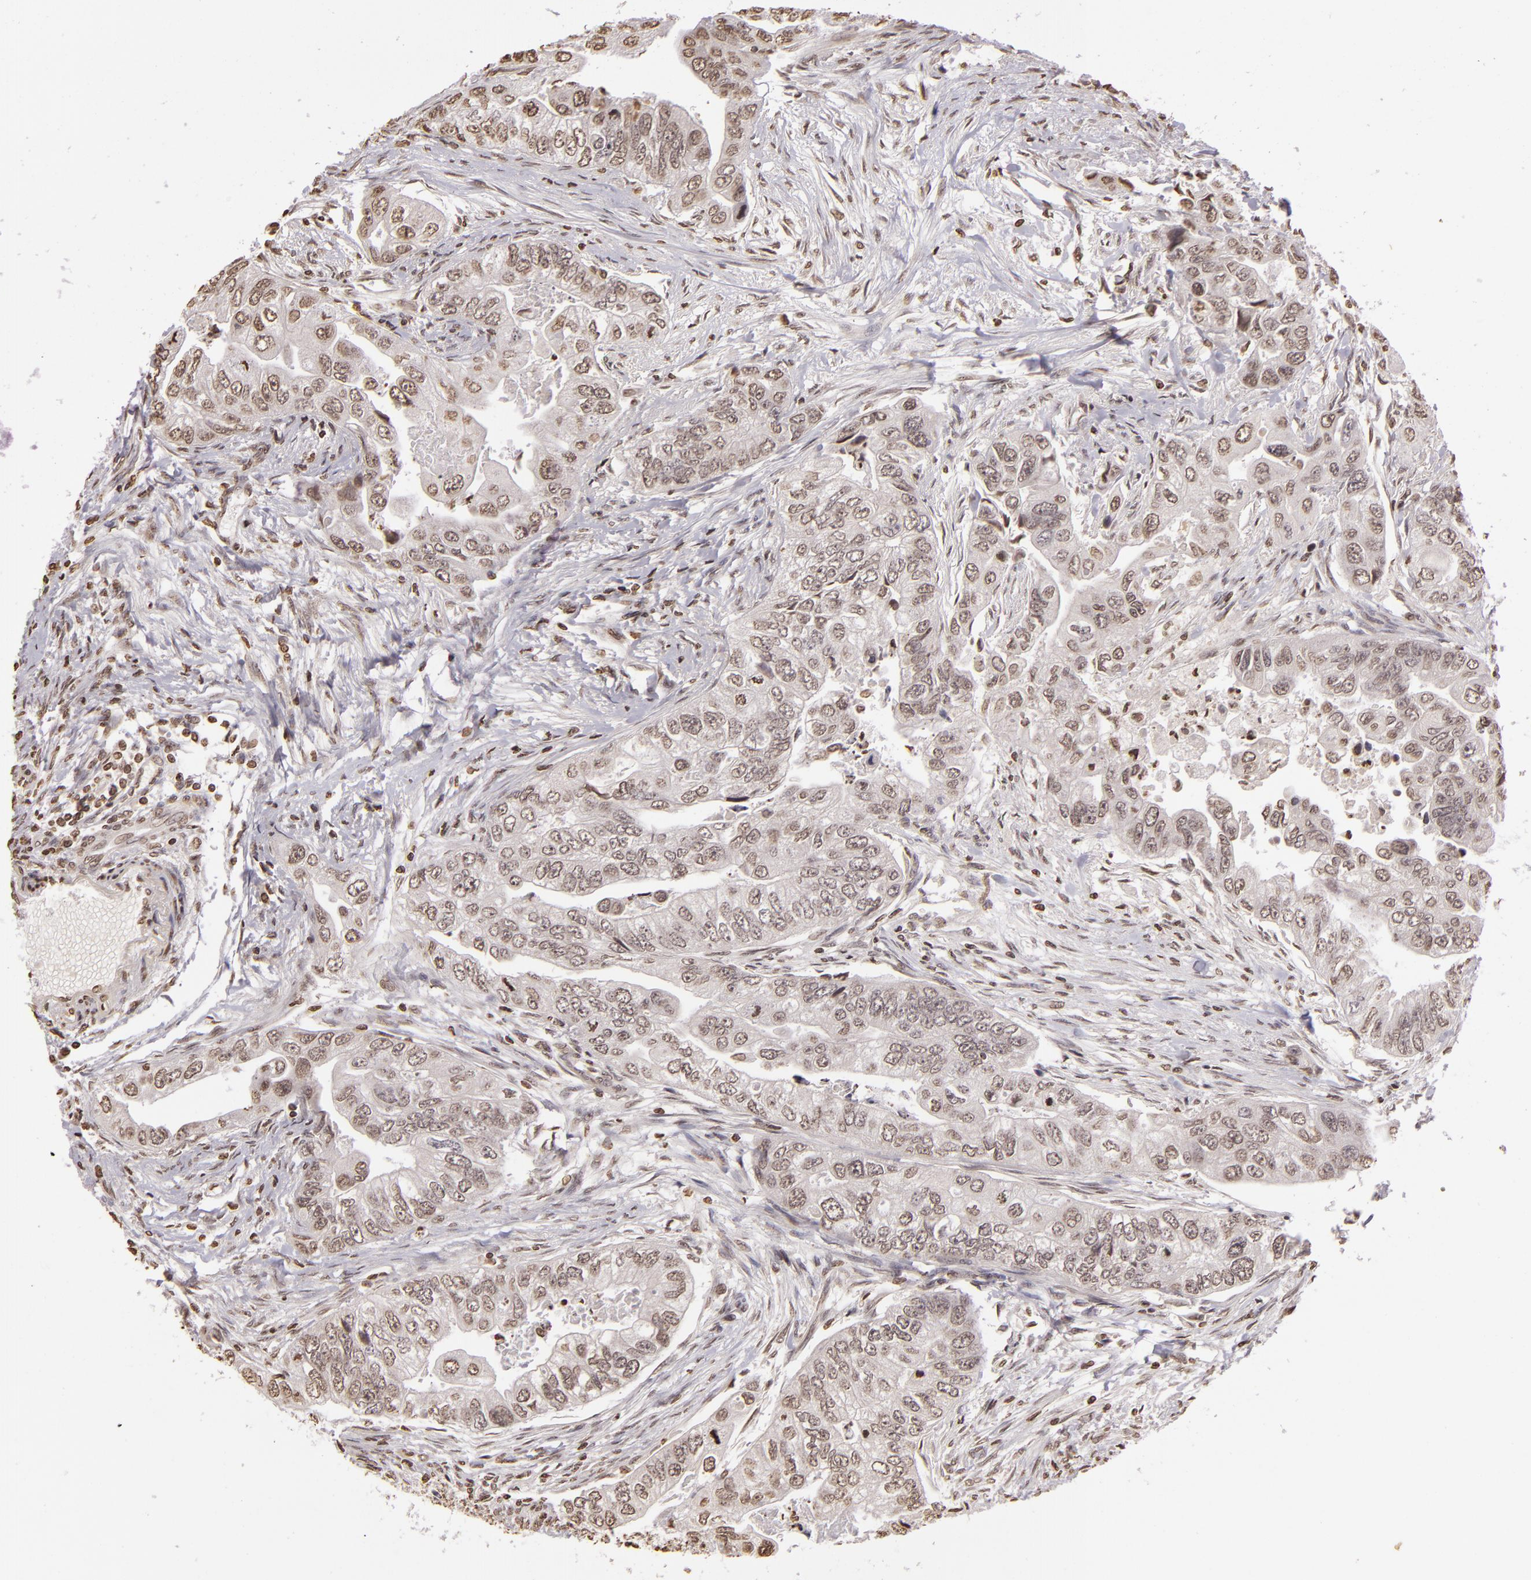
{"staining": {"intensity": "weak", "quantity": ">75%", "location": "nuclear"}, "tissue": "colorectal cancer", "cell_type": "Tumor cells", "image_type": "cancer", "snomed": [{"axis": "morphology", "description": "Adenocarcinoma, NOS"}, {"axis": "topography", "description": "Colon"}], "caption": "A micrograph of human colorectal cancer (adenocarcinoma) stained for a protein exhibits weak nuclear brown staining in tumor cells.", "gene": "THRB", "patient": {"sex": "female", "age": 11}}